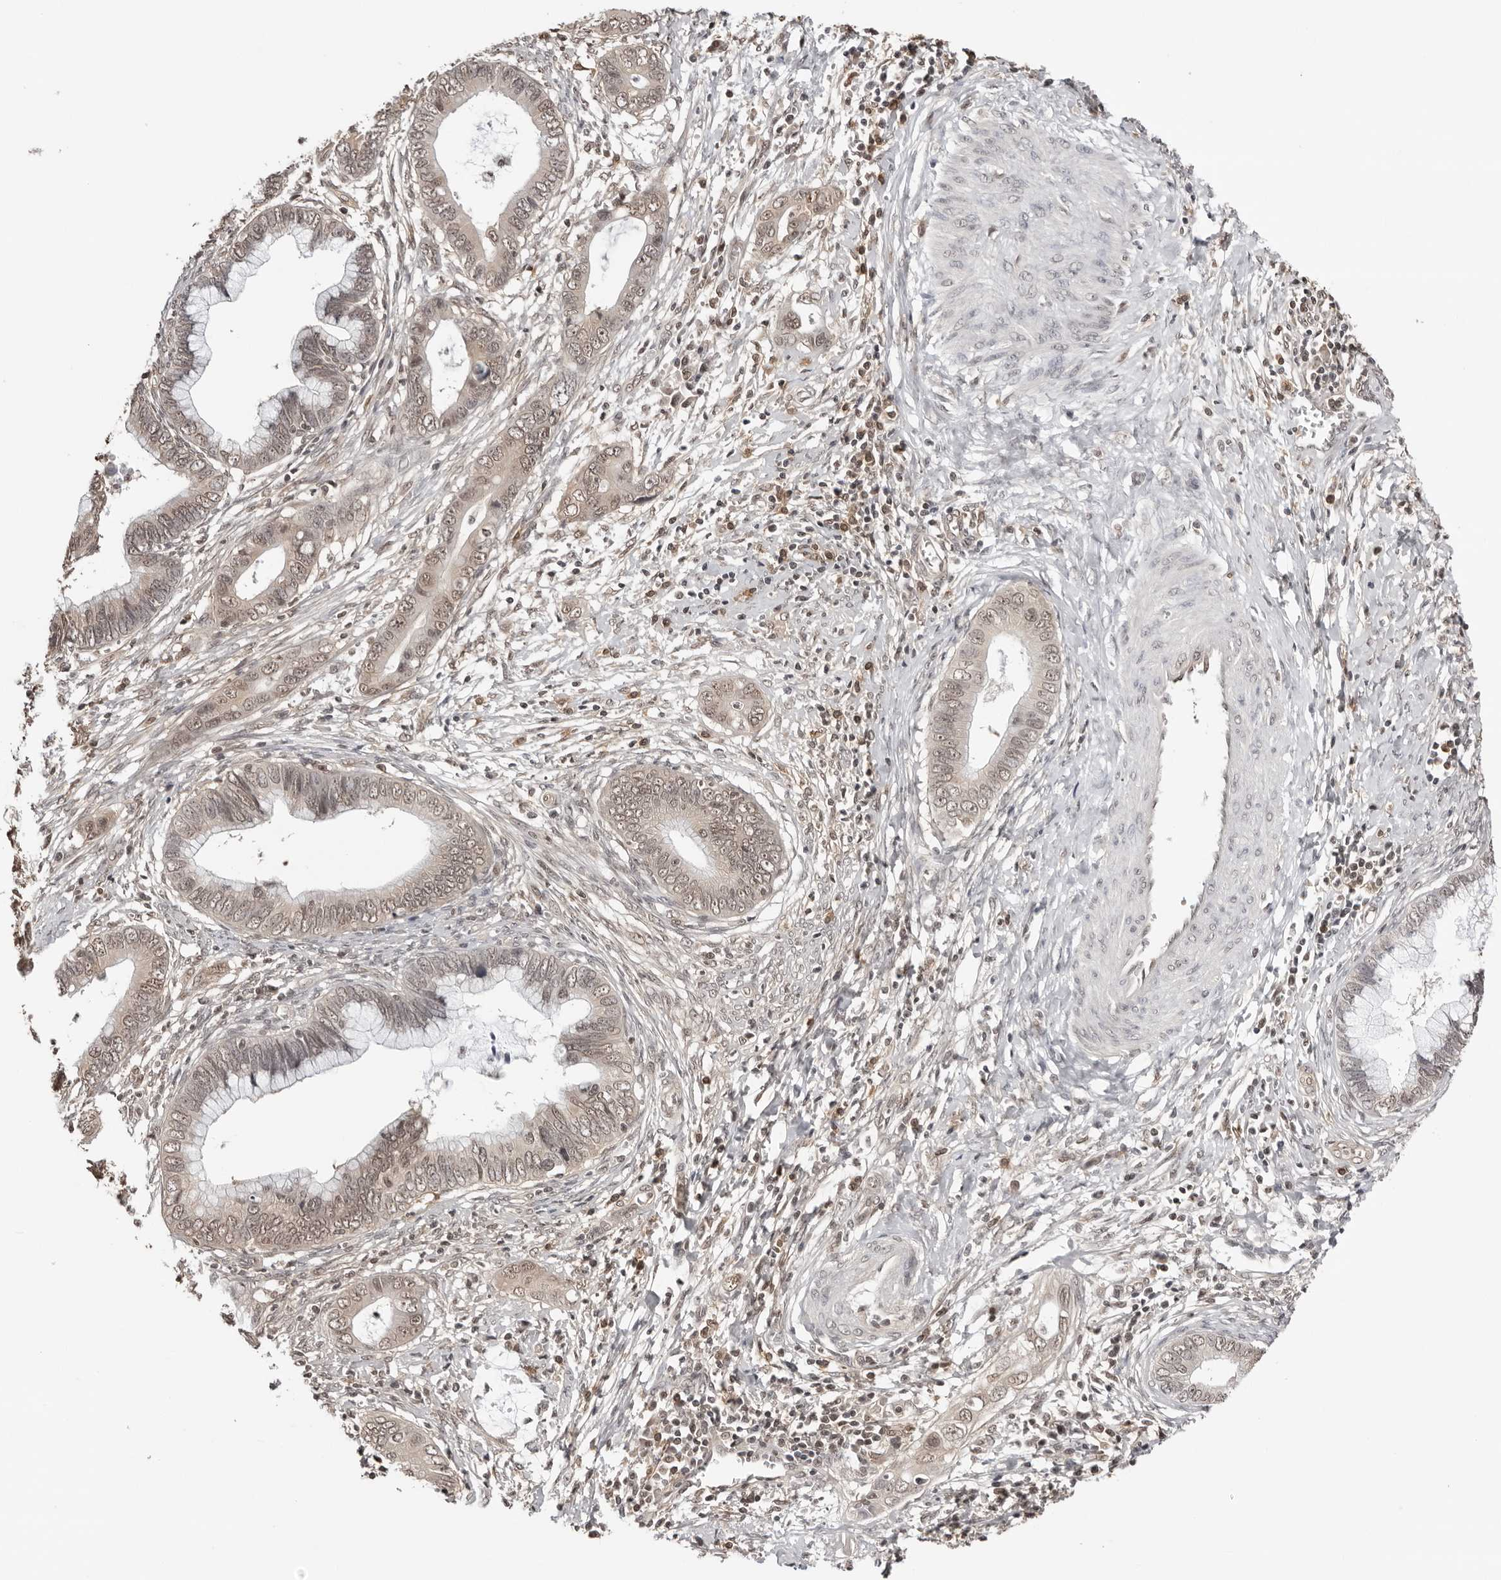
{"staining": {"intensity": "weak", "quantity": ">75%", "location": "nuclear"}, "tissue": "cervical cancer", "cell_type": "Tumor cells", "image_type": "cancer", "snomed": [{"axis": "morphology", "description": "Adenocarcinoma, NOS"}, {"axis": "topography", "description": "Cervix"}], "caption": "A low amount of weak nuclear positivity is appreciated in about >75% of tumor cells in cervical adenocarcinoma tissue.", "gene": "SDE2", "patient": {"sex": "female", "age": 44}}